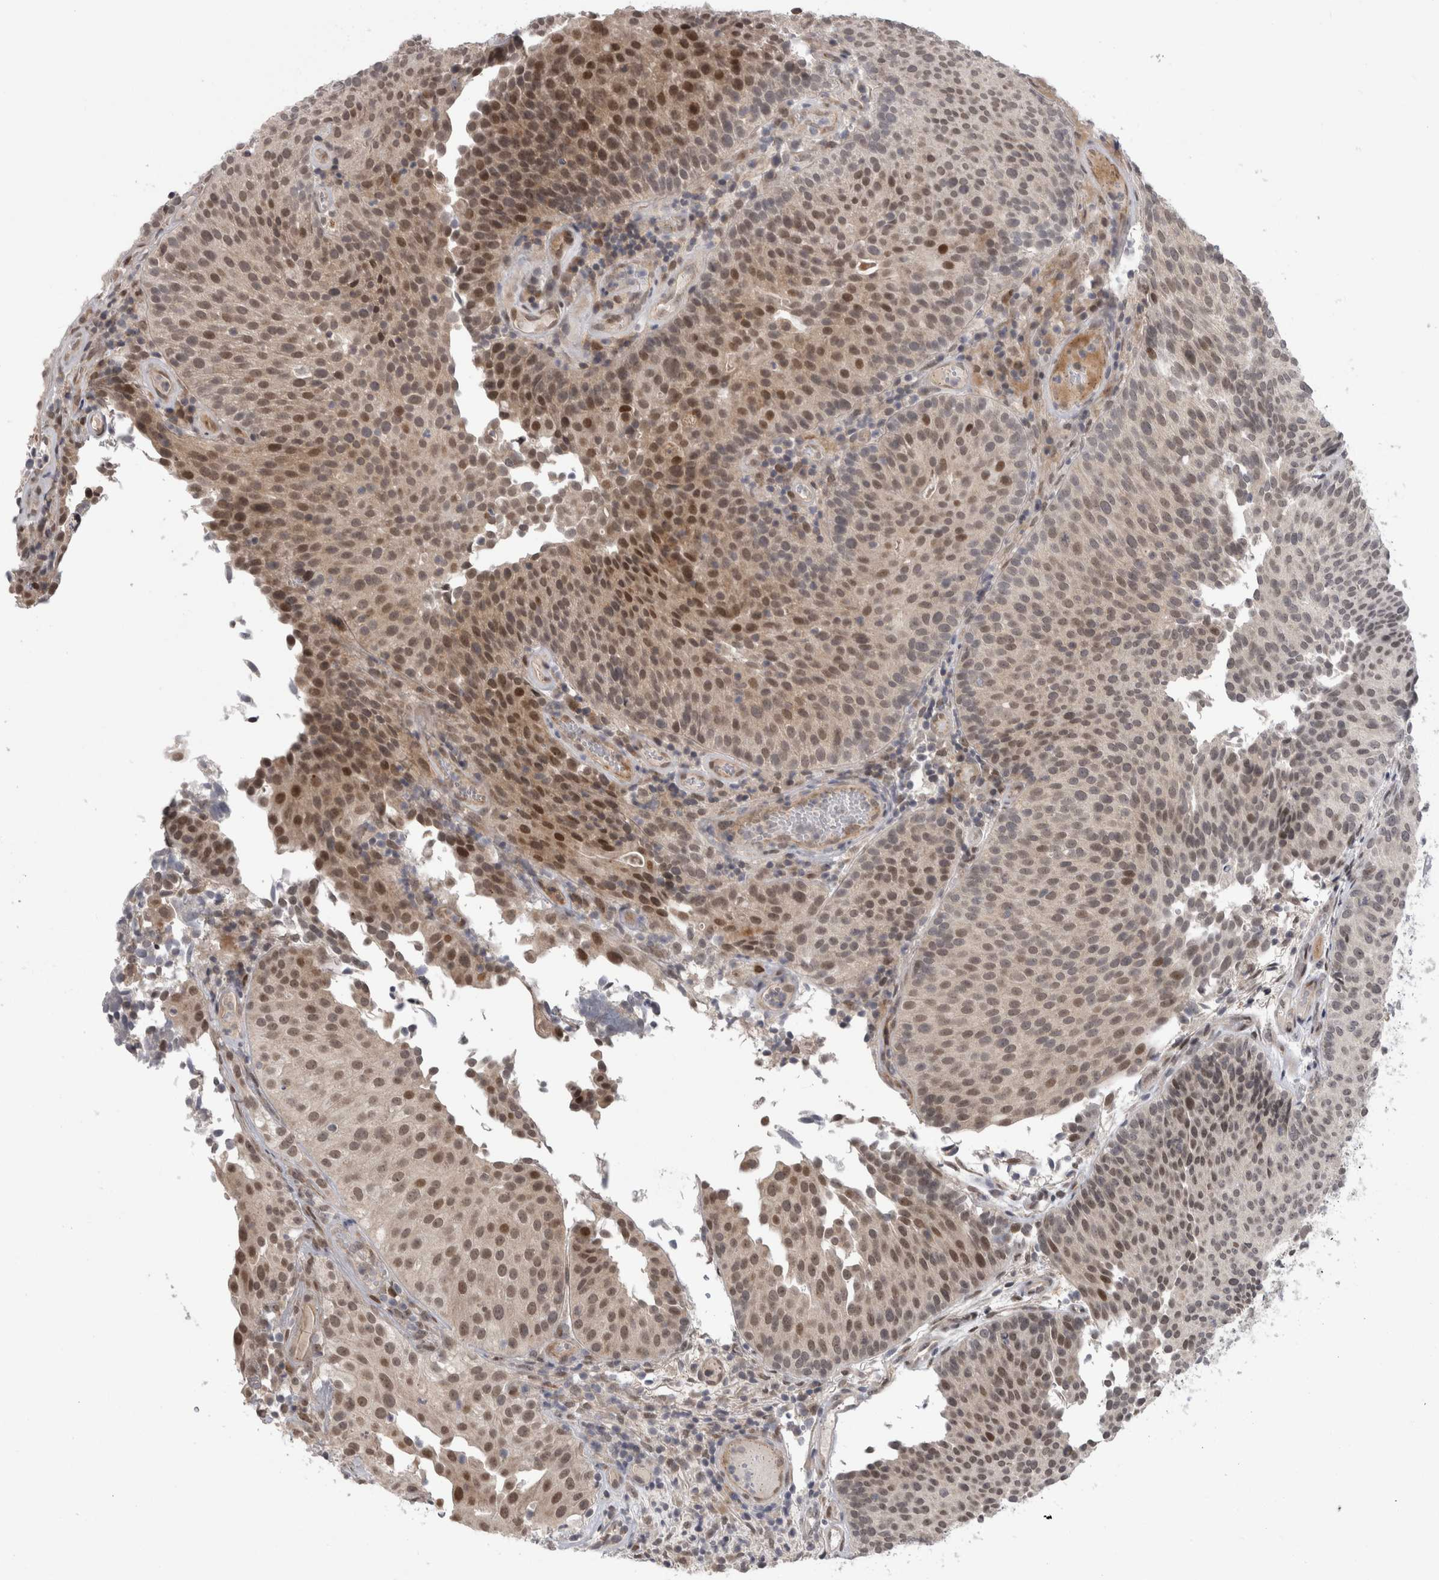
{"staining": {"intensity": "moderate", "quantity": ">75%", "location": "nuclear"}, "tissue": "urothelial cancer", "cell_type": "Tumor cells", "image_type": "cancer", "snomed": [{"axis": "morphology", "description": "Urothelial carcinoma, Low grade"}, {"axis": "topography", "description": "Urinary bladder"}], "caption": "Immunohistochemical staining of human urothelial cancer shows medium levels of moderate nuclear positivity in approximately >75% of tumor cells.", "gene": "MTBP", "patient": {"sex": "male", "age": 86}}